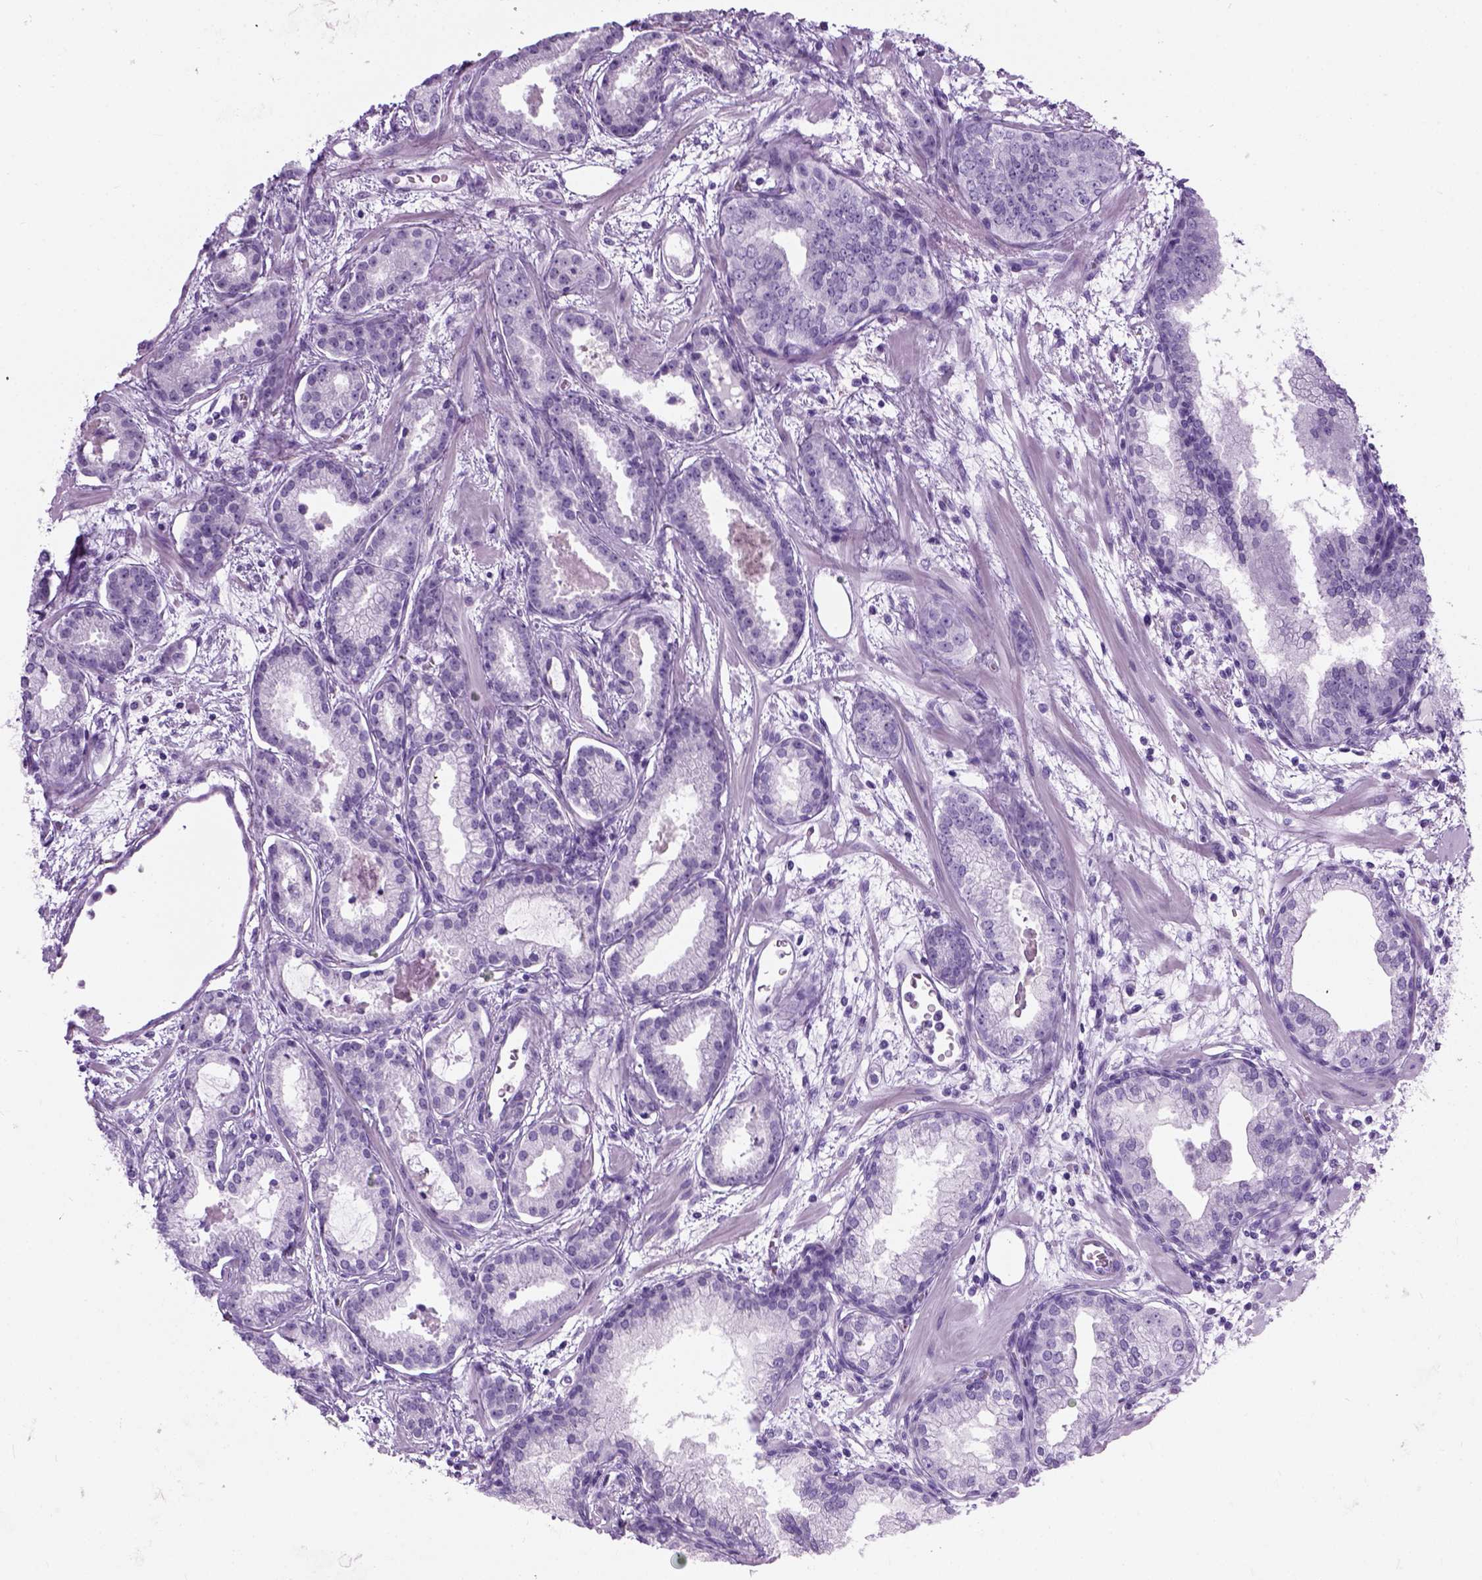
{"staining": {"intensity": "negative", "quantity": "none", "location": "none"}, "tissue": "prostate cancer", "cell_type": "Tumor cells", "image_type": "cancer", "snomed": [{"axis": "morphology", "description": "Adenocarcinoma, Low grade"}, {"axis": "topography", "description": "Prostate"}], "caption": "The micrograph shows no staining of tumor cells in prostate adenocarcinoma (low-grade).", "gene": "AXDND1", "patient": {"sex": "male", "age": 68}}